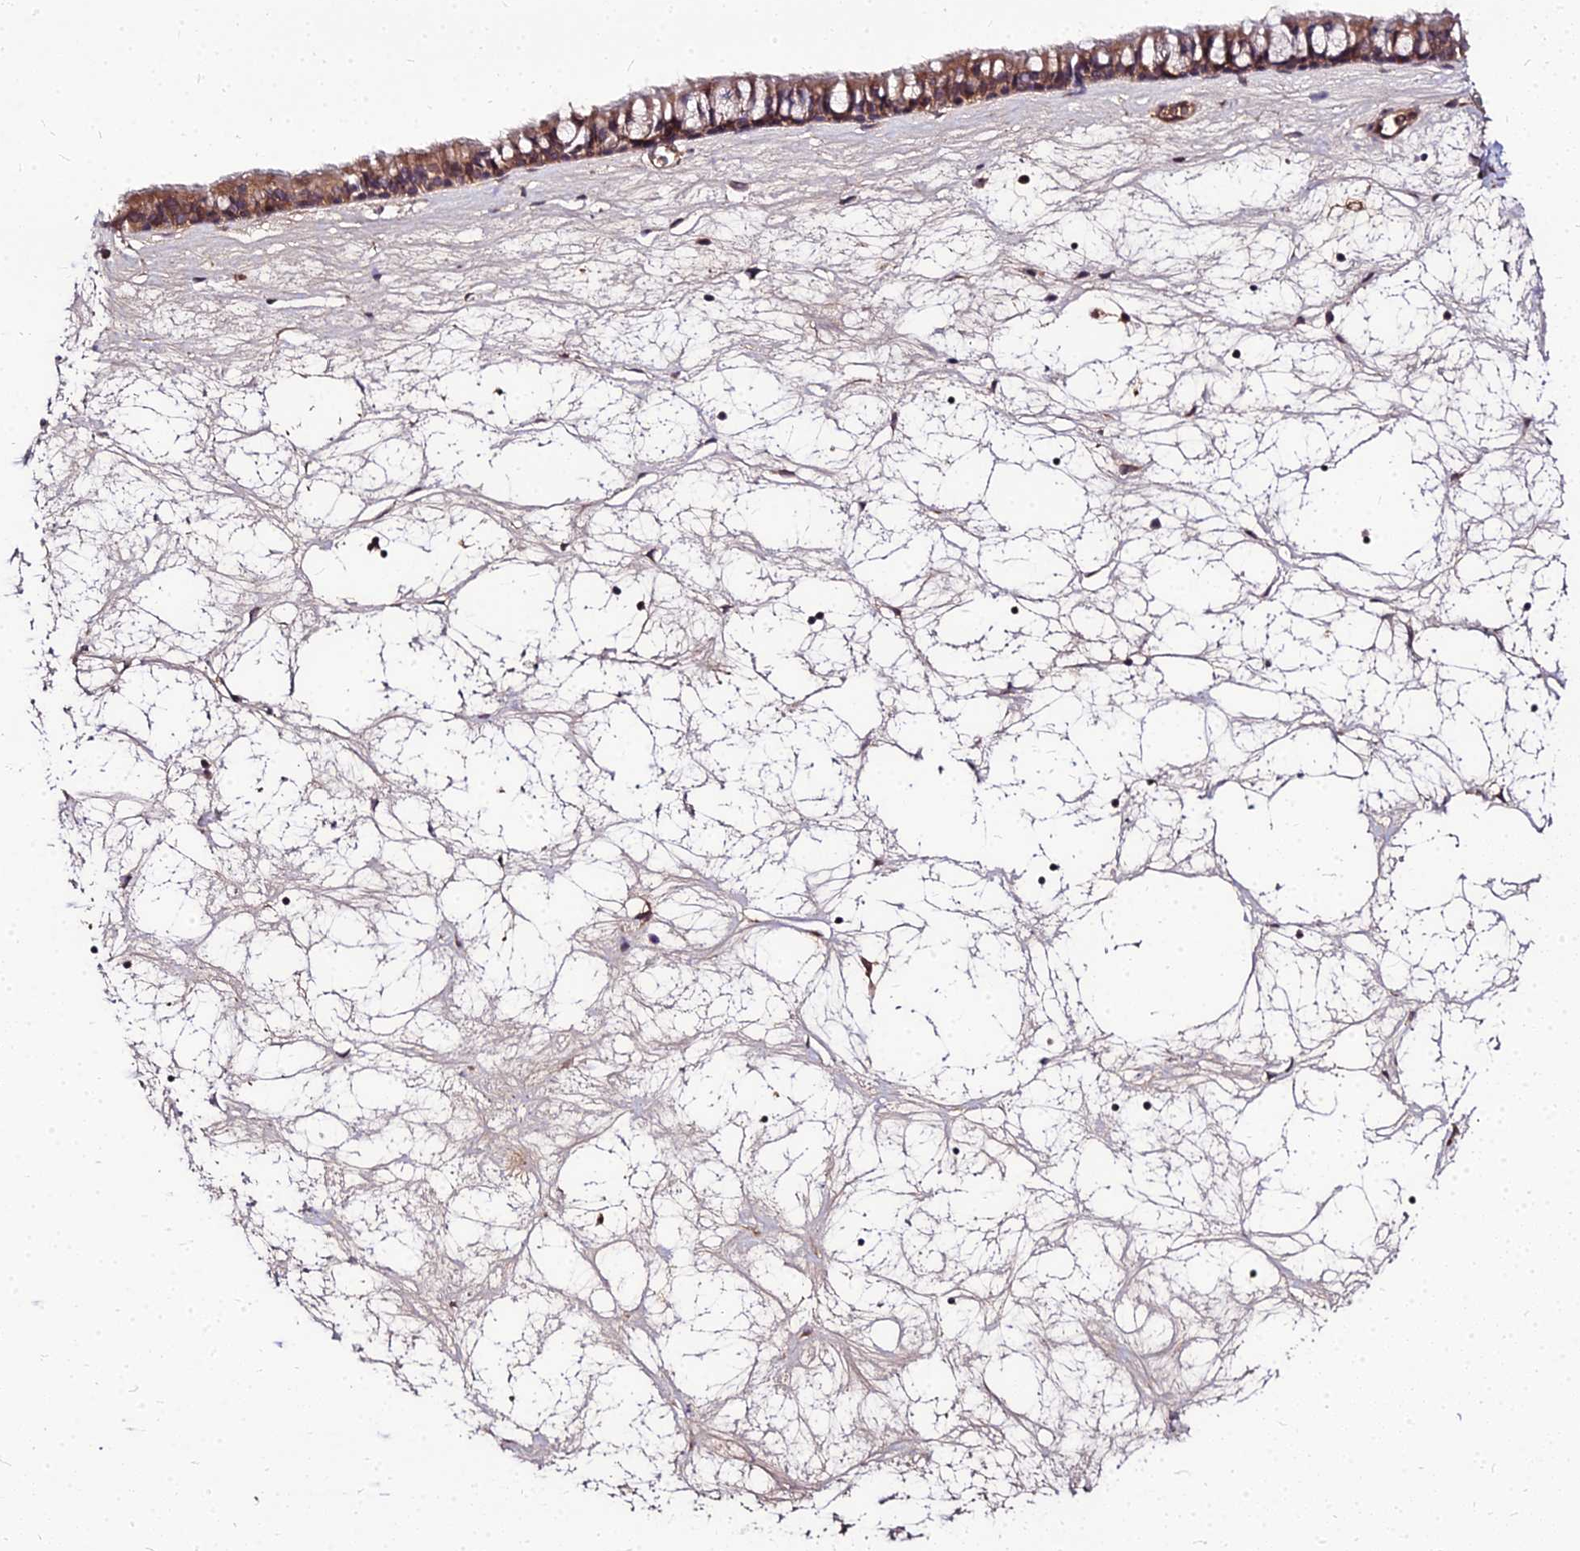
{"staining": {"intensity": "moderate", "quantity": ">75%", "location": "cytoplasmic/membranous"}, "tissue": "nasopharynx", "cell_type": "Respiratory epithelial cells", "image_type": "normal", "snomed": [{"axis": "morphology", "description": "Normal tissue, NOS"}, {"axis": "topography", "description": "Nasopharynx"}], "caption": "Moderate cytoplasmic/membranous protein expression is identified in about >75% of respiratory epithelial cells in nasopharynx.", "gene": "PDE4D", "patient": {"sex": "male", "age": 64}}